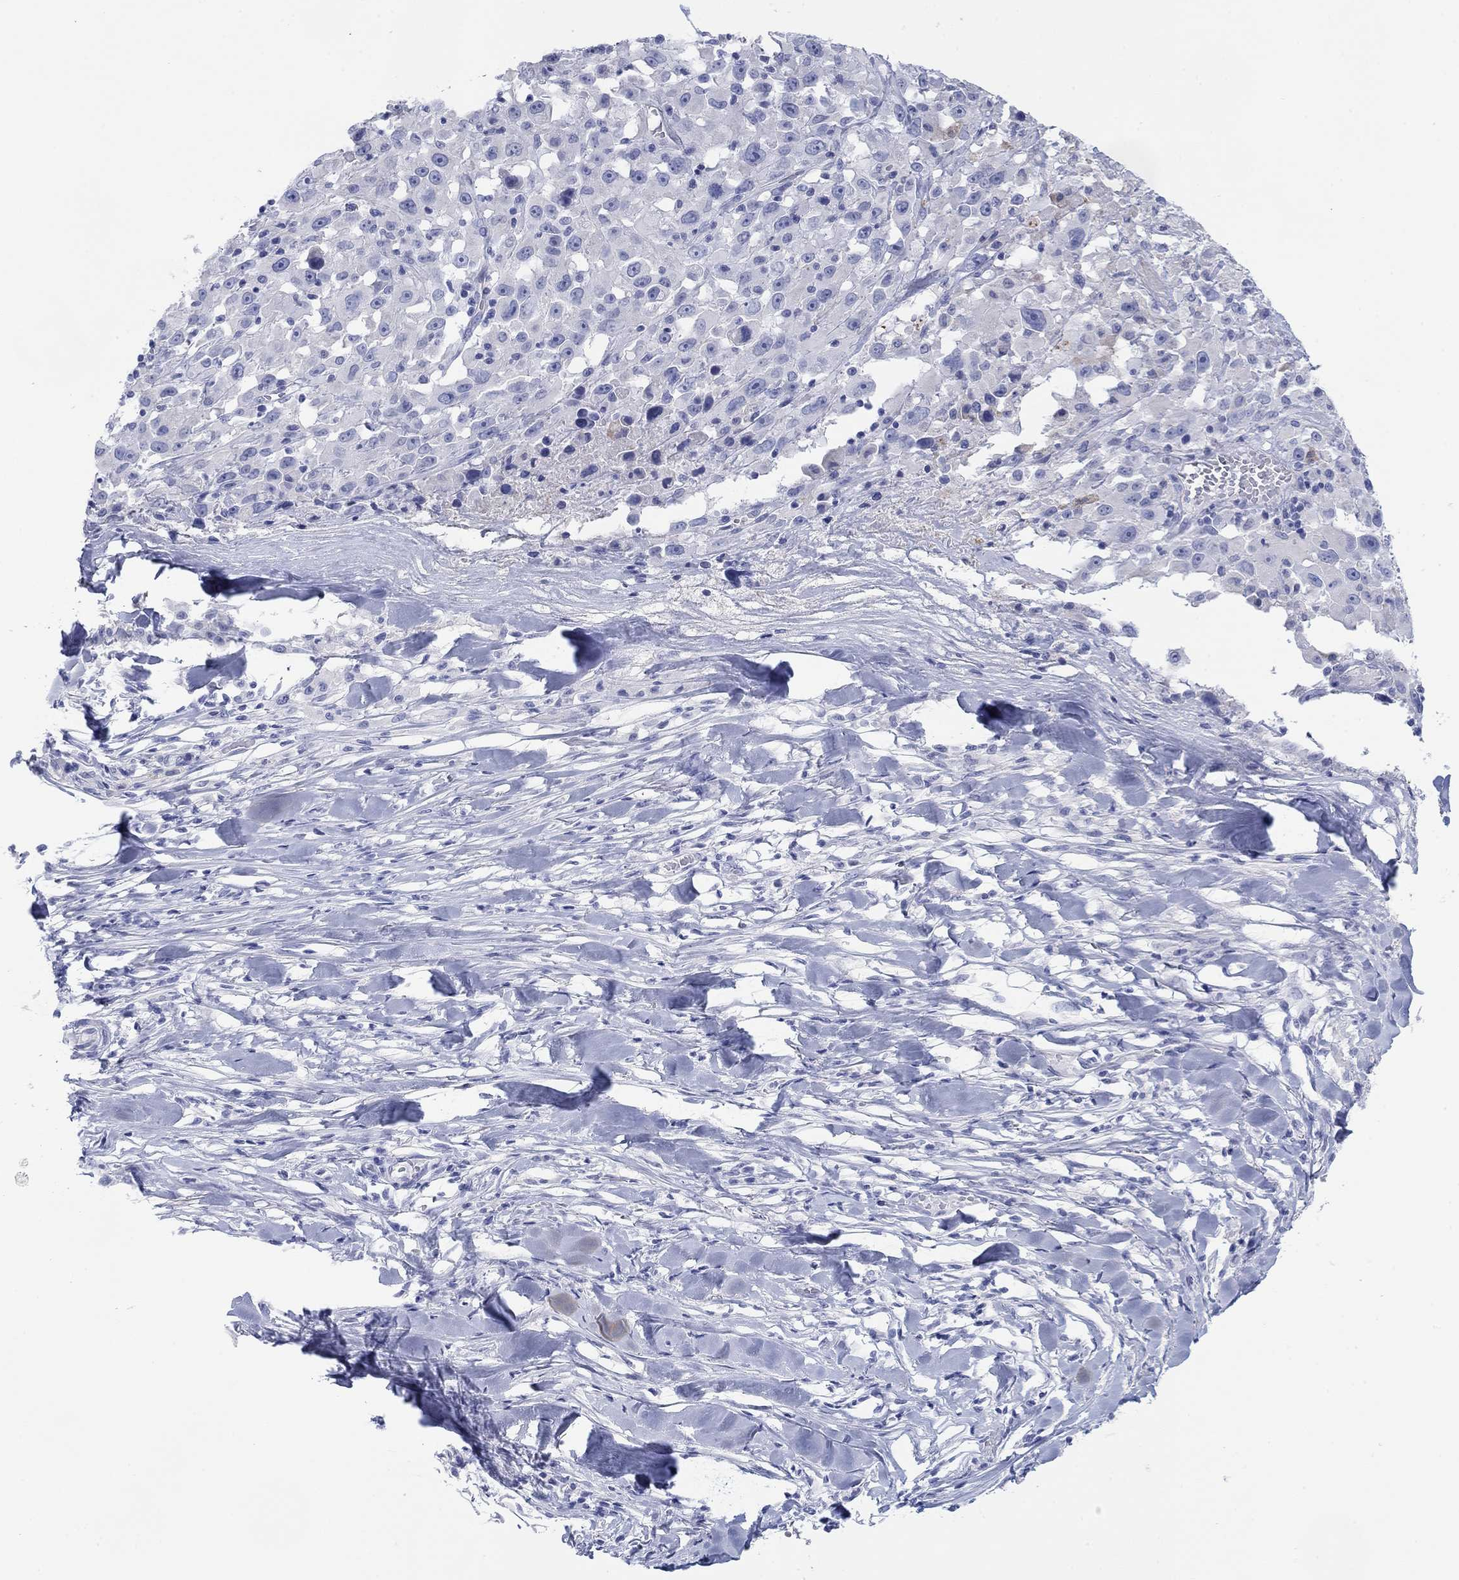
{"staining": {"intensity": "negative", "quantity": "none", "location": "none"}, "tissue": "melanoma", "cell_type": "Tumor cells", "image_type": "cancer", "snomed": [{"axis": "morphology", "description": "Malignant melanoma, Metastatic site"}, {"axis": "topography", "description": "Lymph node"}], "caption": "IHC of human melanoma exhibits no staining in tumor cells.", "gene": "ATP1B1", "patient": {"sex": "male", "age": 50}}